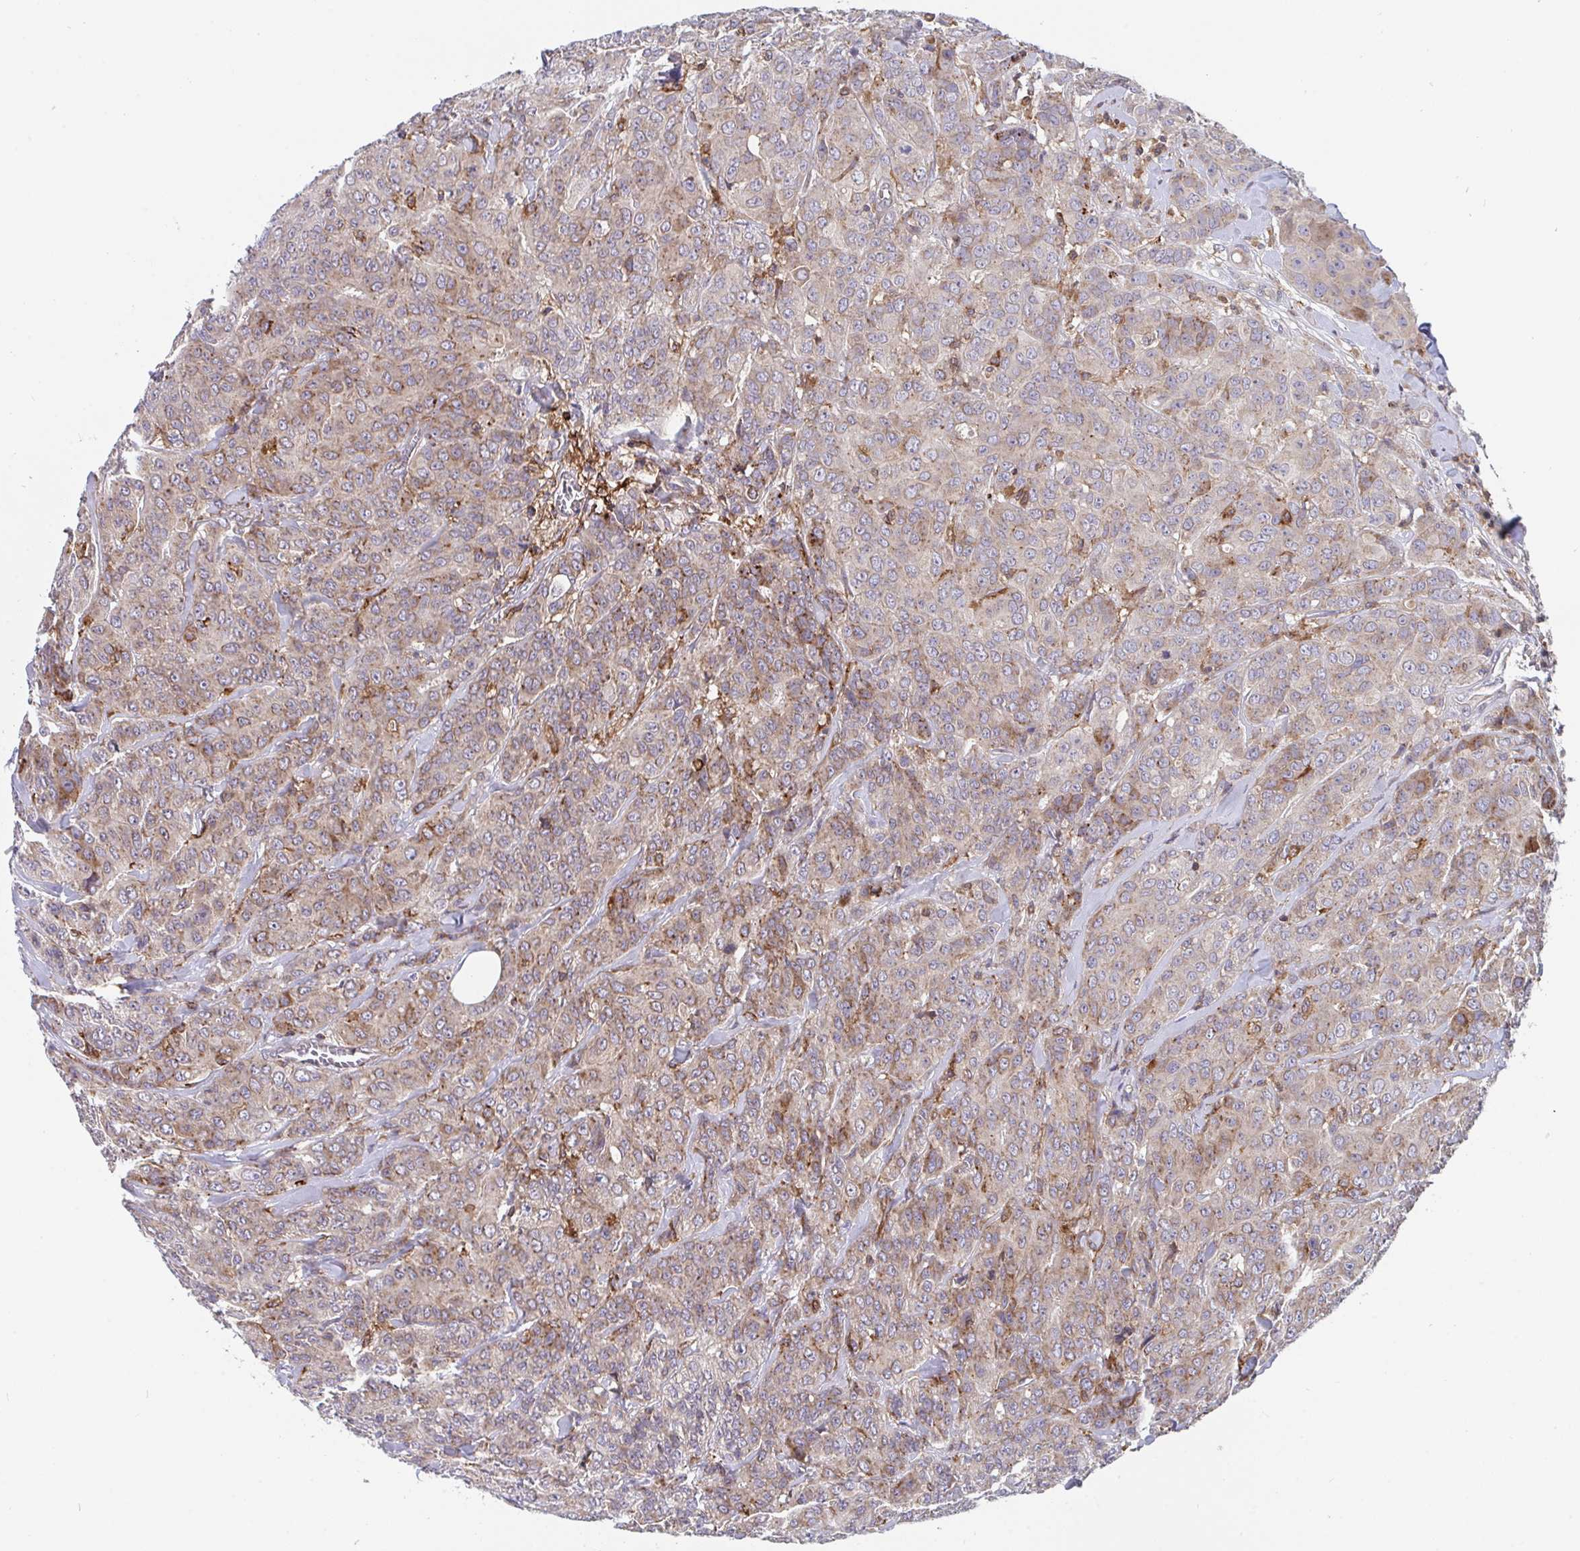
{"staining": {"intensity": "weak", "quantity": ">75%", "location": "cytoplasmic/membranous"}, "tissue": "breast cancer", "cell_type": "Tumor cells", "image_type": "cancer", "snomed": [{"axis": "morphology", "description": "Normal tissue, NOS"}, {"axis": "morphology", "description": "Duct carcinoma"}, {"axis": "topography", "description": "Breast"}], "caption": "Breast cancer (intraductal carcinoma) stained for a protein demonstrates weak cytoplasmic/membranous positivity in tumor cells. (Brightfield microscopy of DAB IHC at high magnification).", "gene": "FRMD3", "patient": {"sex": "female", "age": 43}}